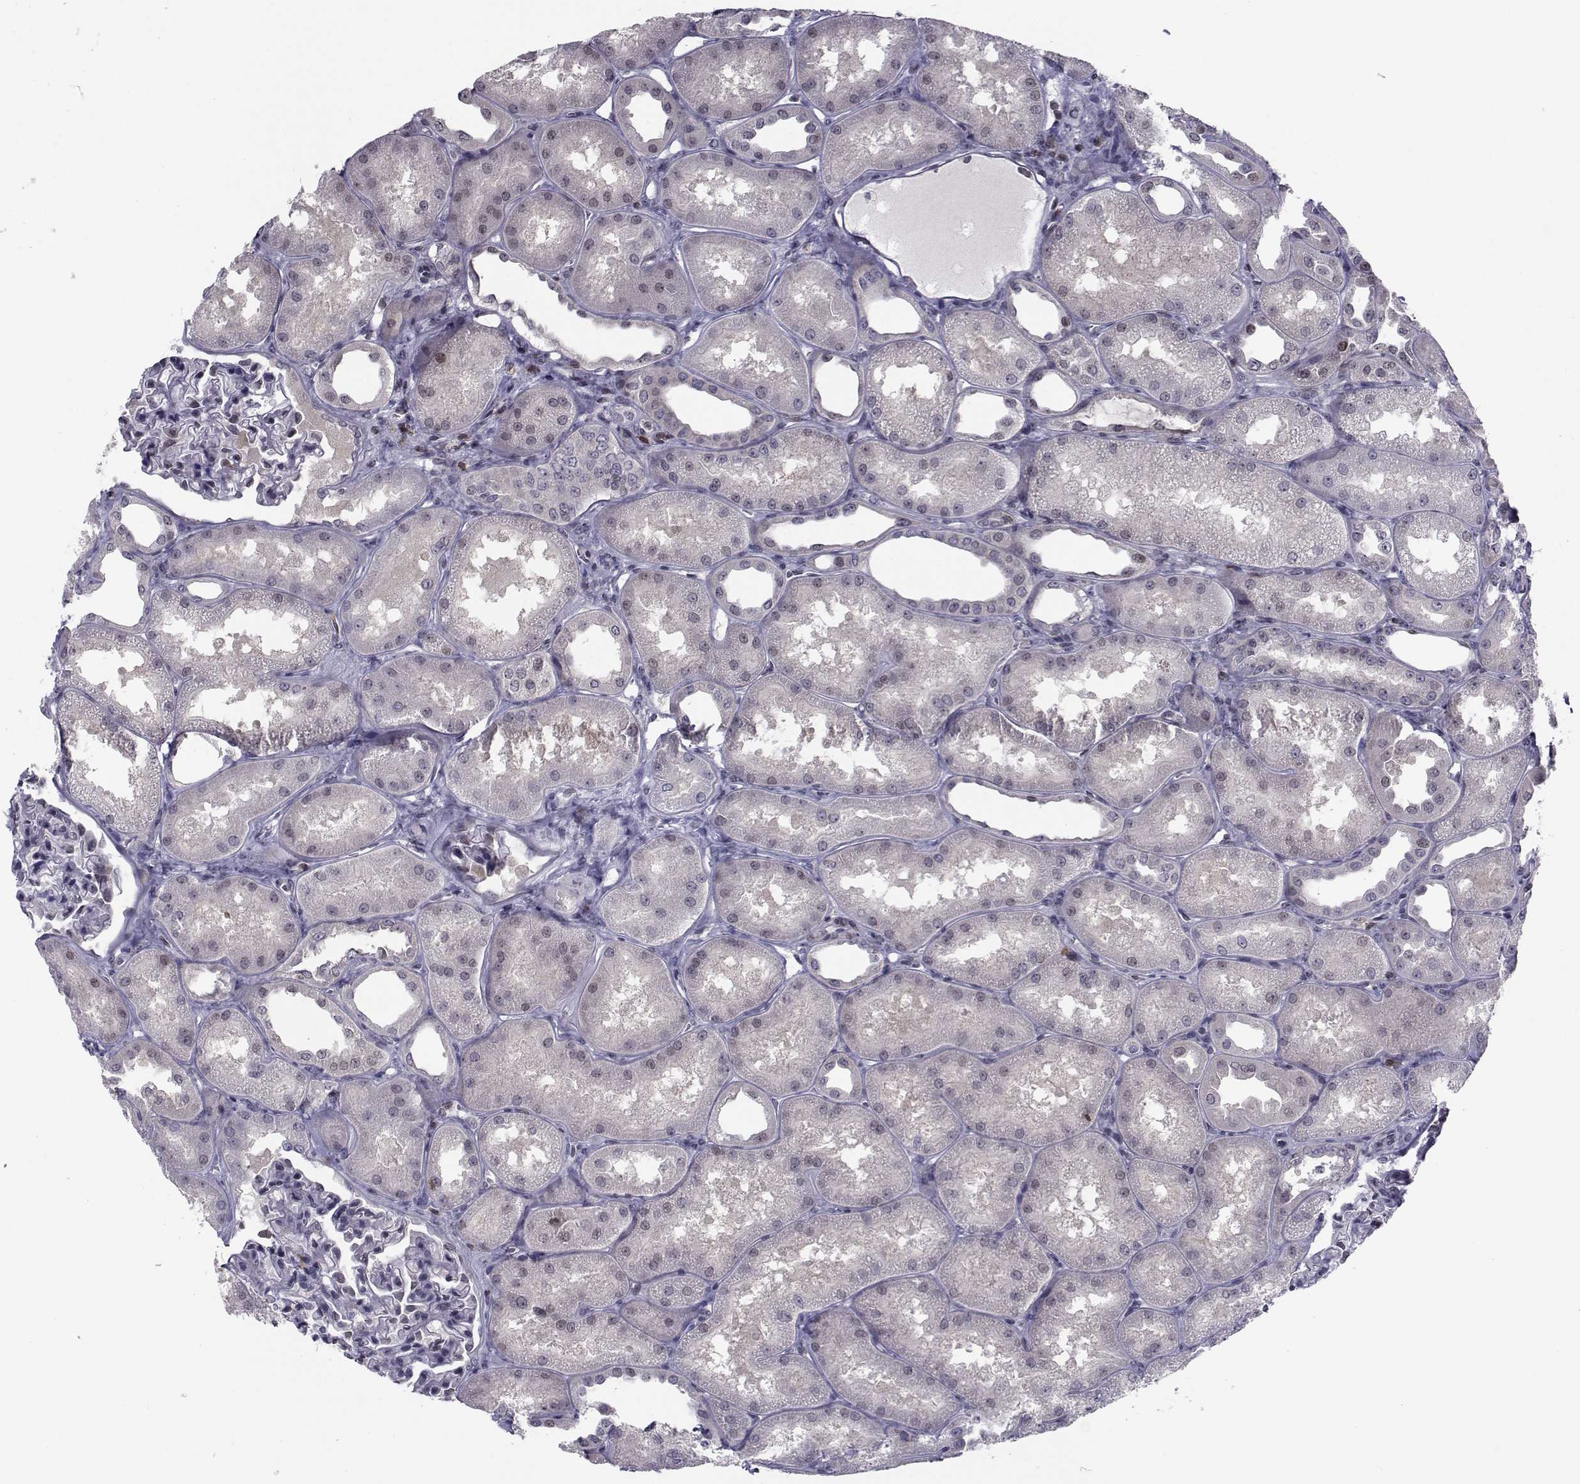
{"staining": {"intensity": "negative", "quantity": "none", "location": "none"}, "tissue": "kidney", "cell_type": "Cells in glomeruli", "image_type": "normal", "snomed": [{"axis": "morphology", "description": "Normal tissue, NOS"}, {"axis": "topography", "description": "Kidney"}], "caption": "The histopathology image reveals no staining of cells in glomeruli in unremarkable kidney.", "gene": "PCP4L1", "patient": {"sex": "male", "age": 61}}